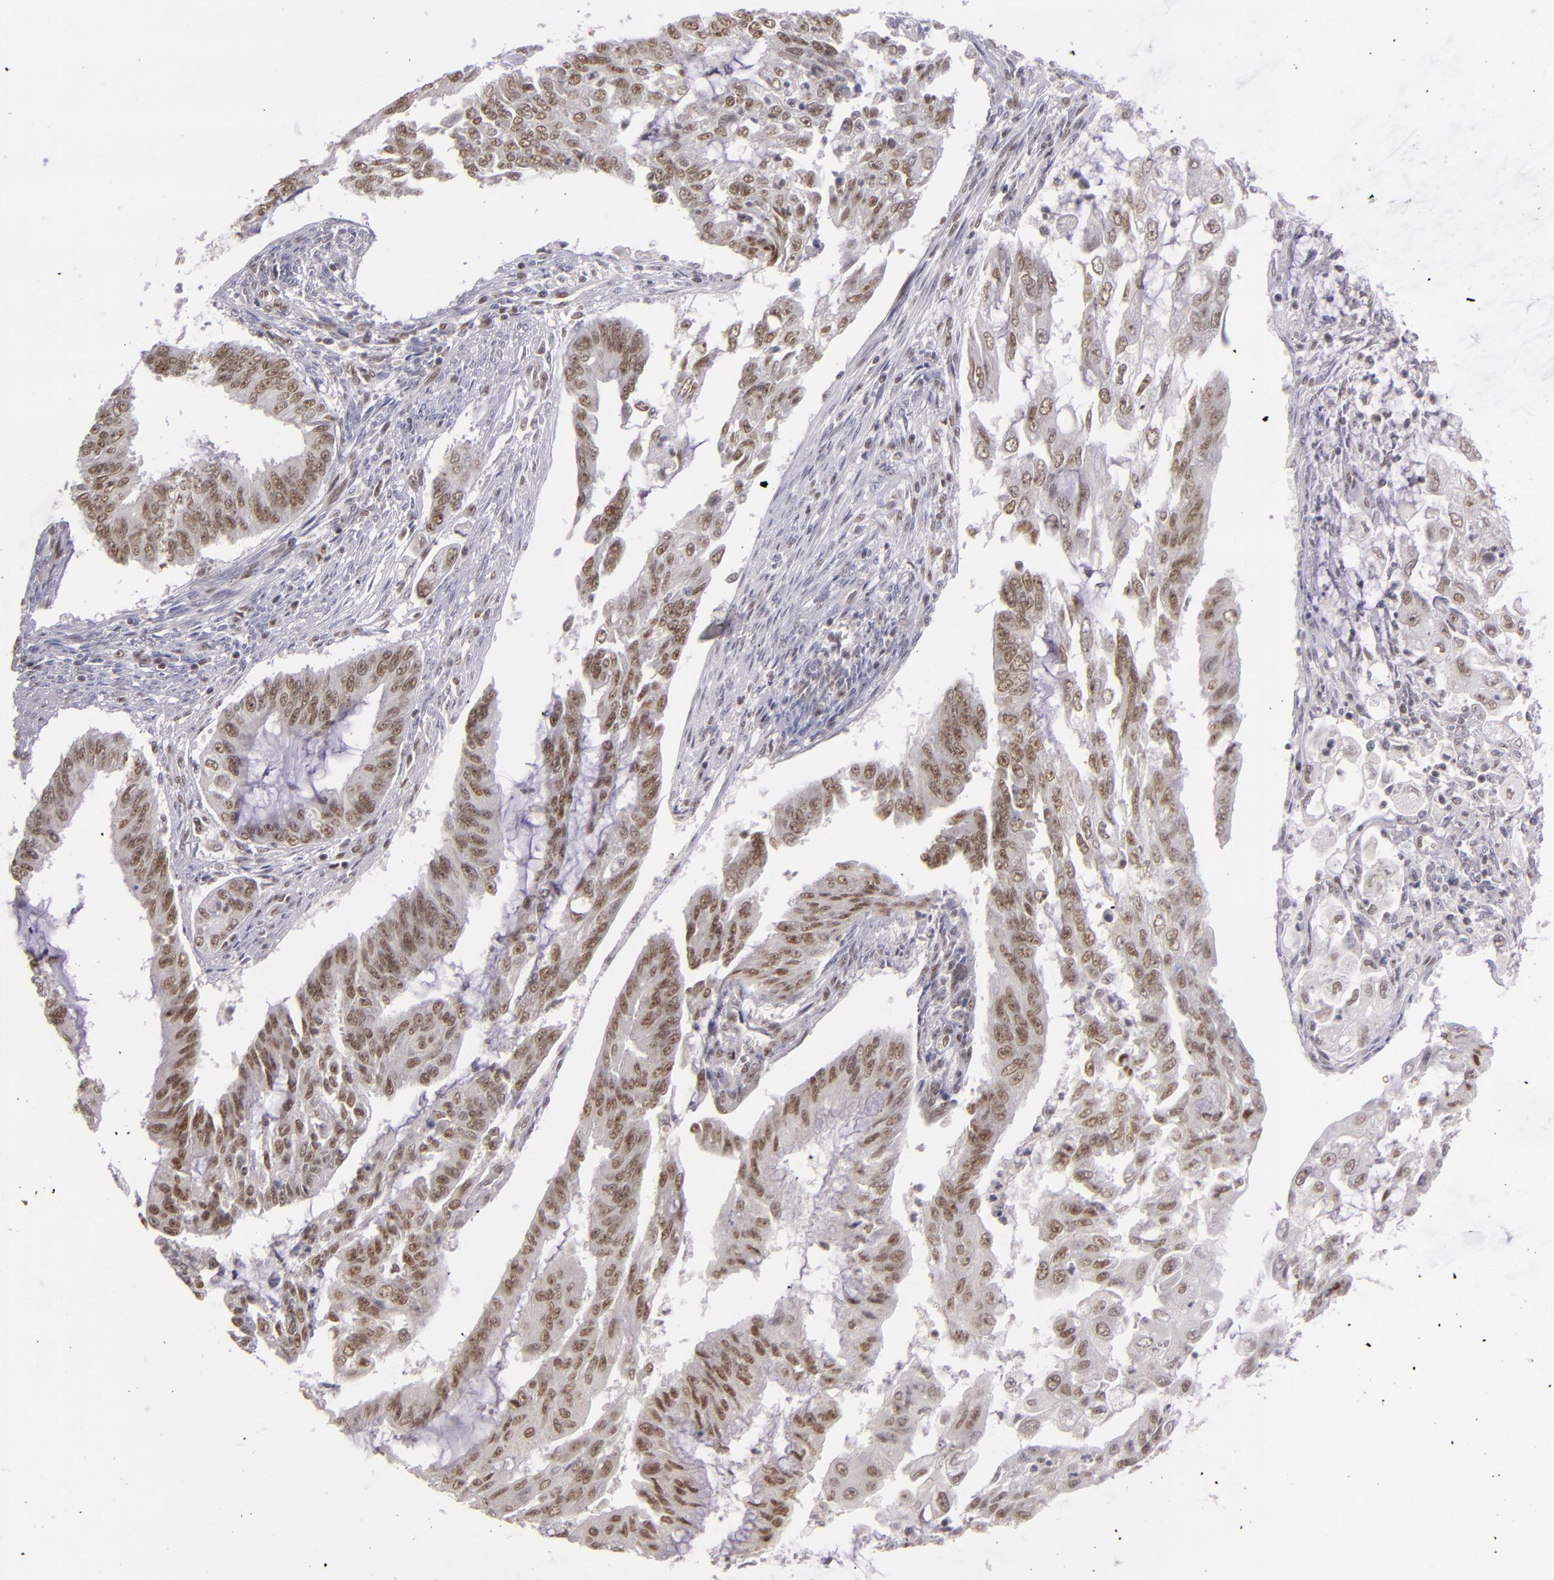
{"staining": {"intensity": "moderate", "quantity": ">75%", "location": "nuclear"}, "tissue": "endometrial cancer", "cell_type": "Tumor cells", "image_type": "cancer", "snomed": [{"axis": "morphology", "description": "Adenocarcinoma, NOS"}, {"axis": "topography", "description": "Endometrium"}], "caption": "This histopathology image exhibits endometrial cancer stained with IHC to label a protein in brown. The nuclear of tumor cells show moderate positivity for the protein. Nuclei are counter-stained blue.", "gene": "ZNF148", "patient": {"sex": "female", "age": 75}}